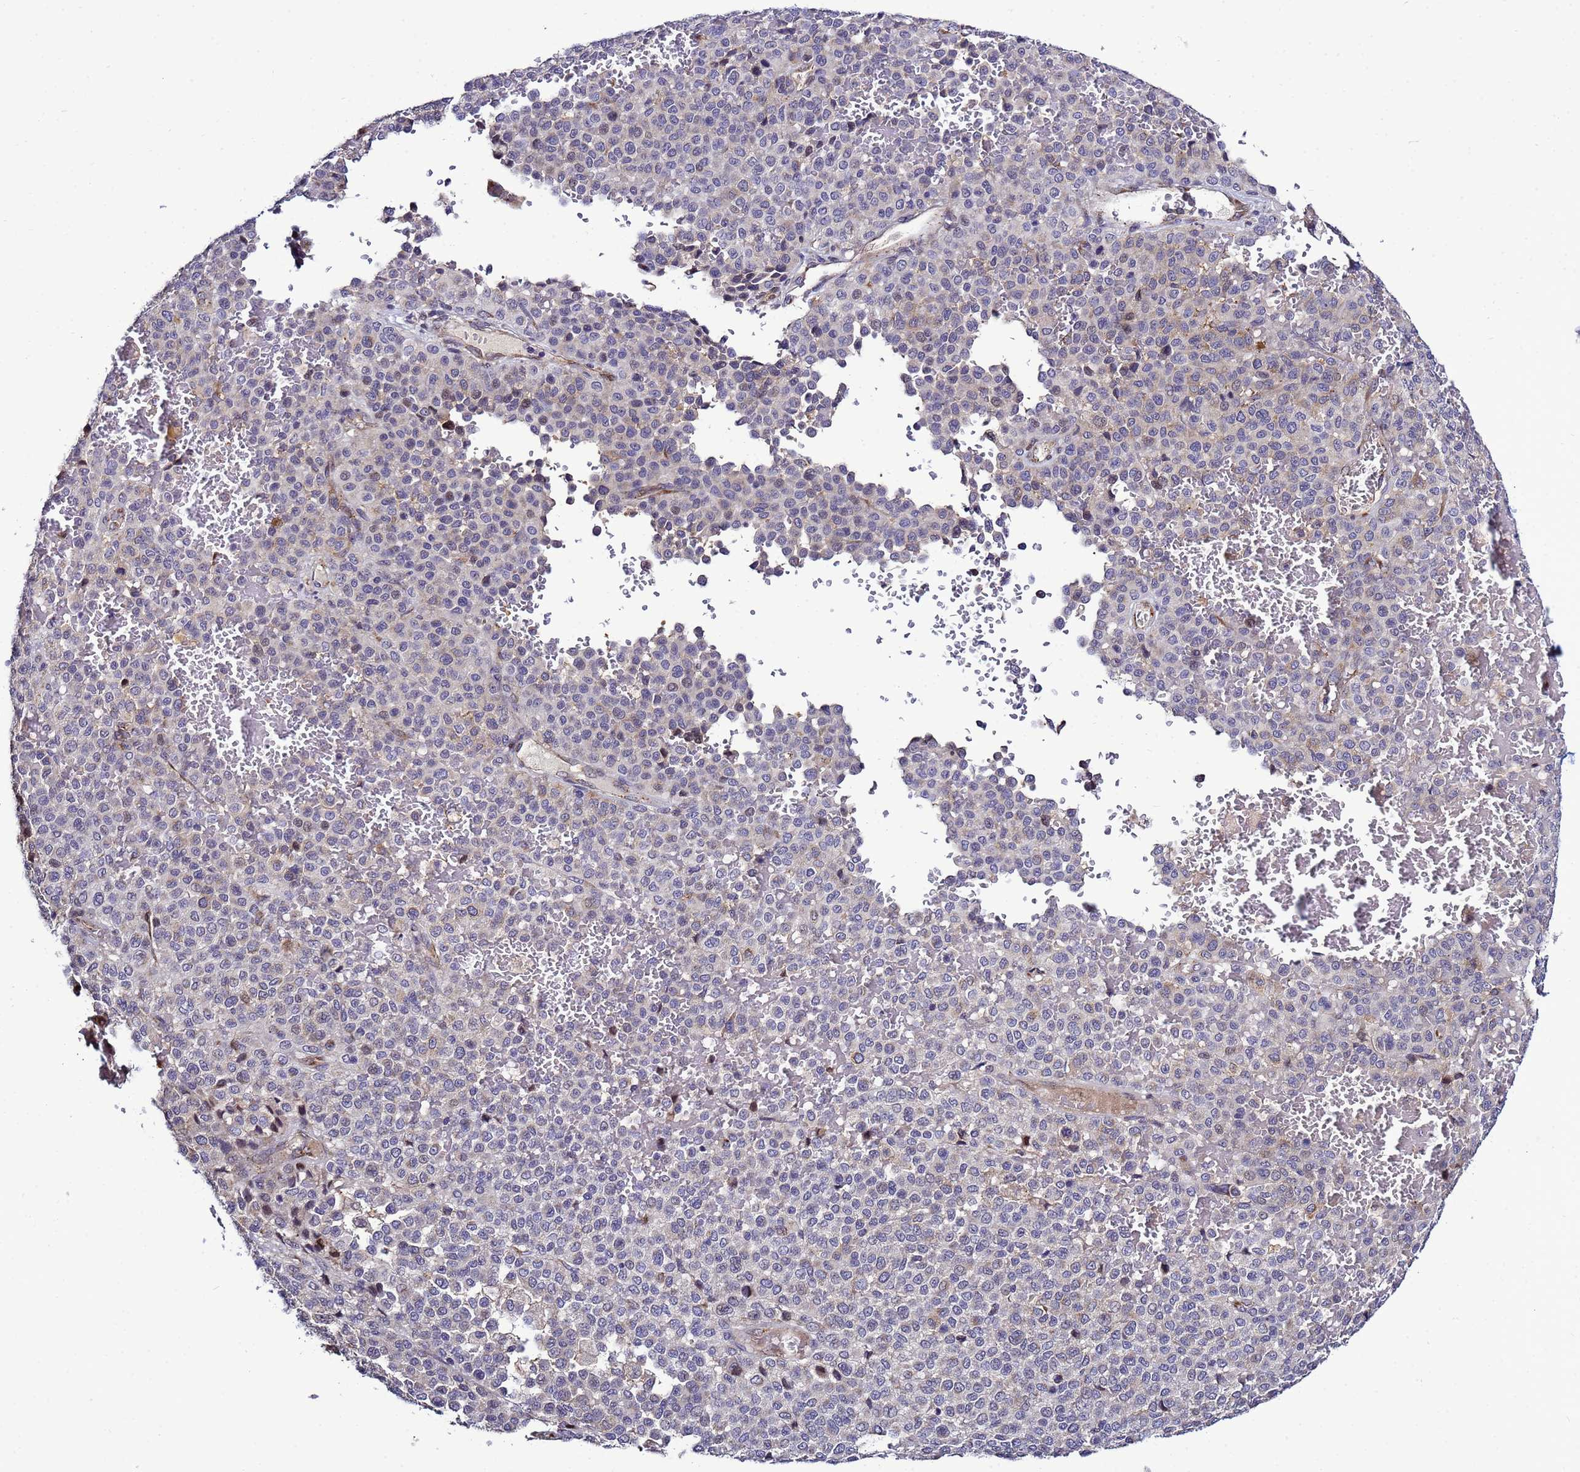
{"staining": {"intensity": "negative", "quantity": "none", "location": "none"}, "tissue": "melanoma", "cell_type": "Tumor cells", "image_type": "cancer", "snomed": [{"axis": "morphology", "description": "Malignant melanoma, Metastatic site"}, {"axis": "topography", "description": "Pancreas"}], "caption": "The image displays no significant staining in tumor cells of malignant melanoma (metastatic site).", "gene": "NOL8", "patient": {"sex": "female", "age": 30}}